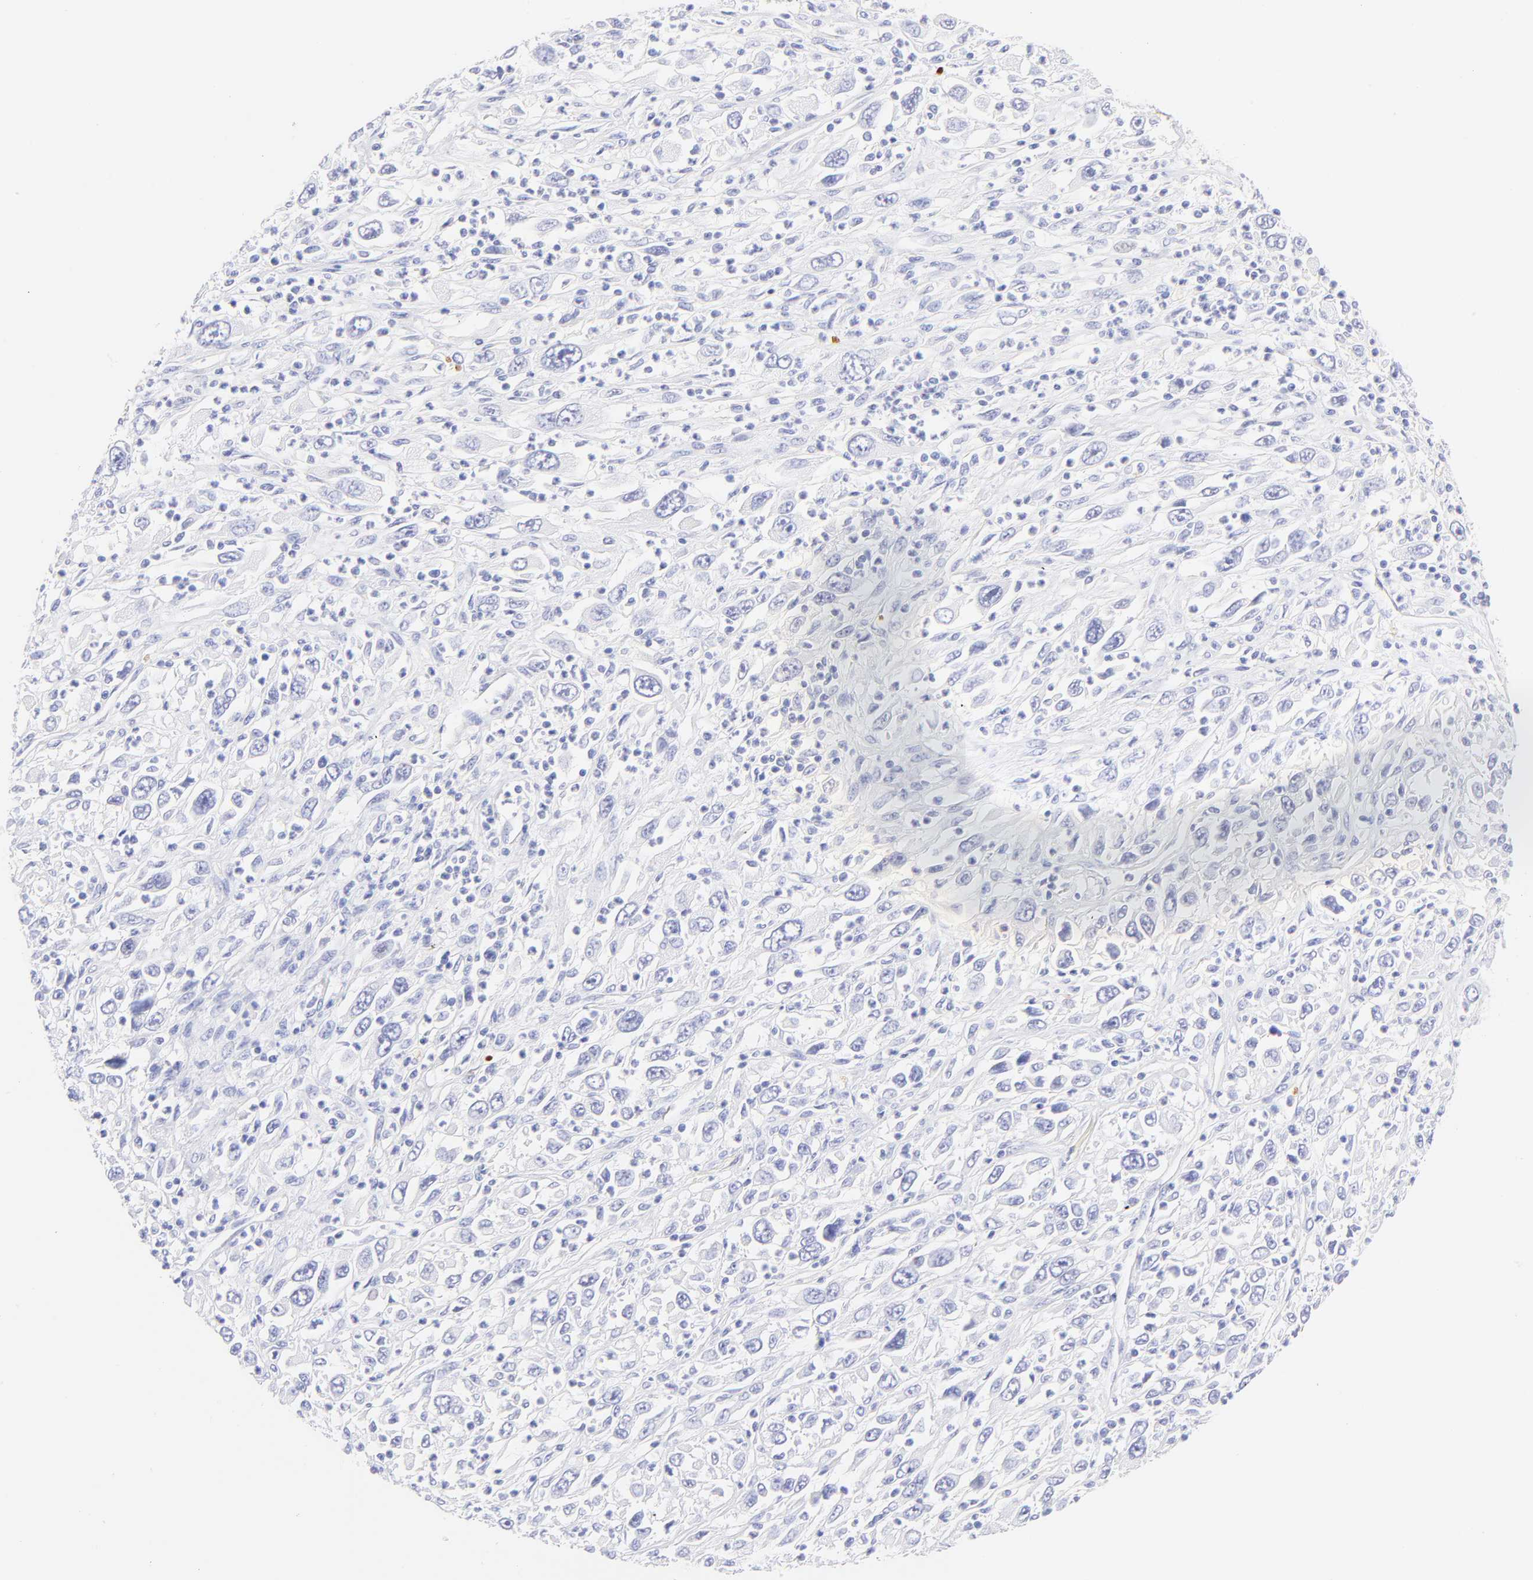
{"staining": {"intensity": "negative", "quantity": "none", "location": "none"}, "tissue": "melanoma", "cell_type": "Tumor cells", "image_type": "cancer", "snomed": [{"axis": "morphology", "description": "Malignant melanoma, Metastatic site"}, {"axis": "topography", "description": "Skin"}], "caption": "Immunohistochemical staining of human malignant melanoma (metastatic site) exhibits no significant staining in tumor cells.", "gene": "FRMPD3", "patient": {"sex": "female", "age": 56}}